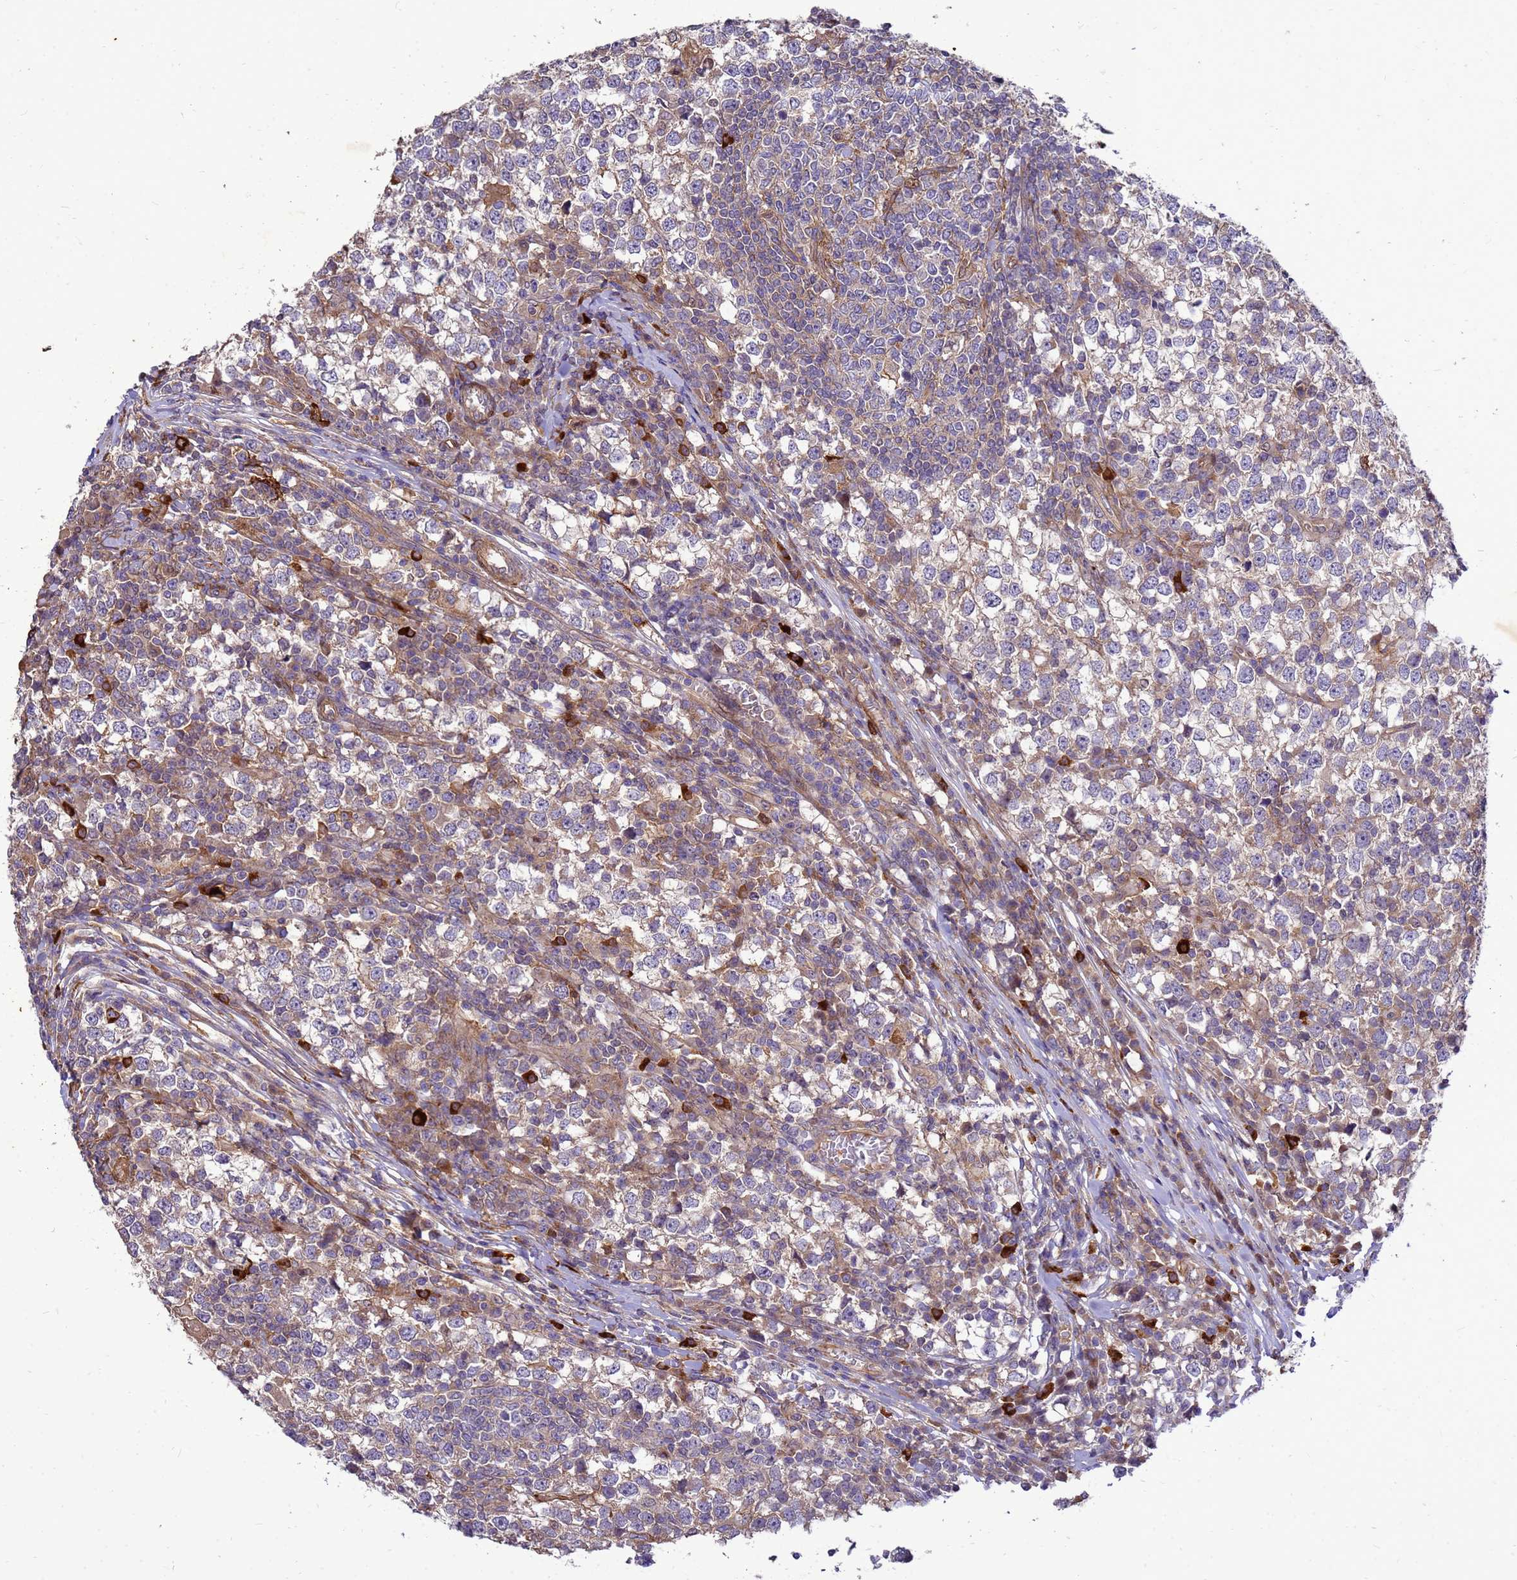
{"staining": {"intensity": "weak", "quantity": "<25%", "location": "cytoplasmic/membranous"}, "tissue": "testis cancer", "cell_type": "Tumor cells", "image_type": "cancer", "snomed": [{"axis": "morphology", "description": "Seminoma, NOS"}, {"axis": "topography", "description": "Testis"}], "caption": "Immunohistochemical staining of testis cancer (seminoma) reveals no significant expression in tumor cells. Brightfield microscopy of immunohistochemistry stained with DAB (brown) and hematoxylin (blue), captured at high magnification.", "gene": "RNF215", "patient": {"sex": "male", "age": 65}}